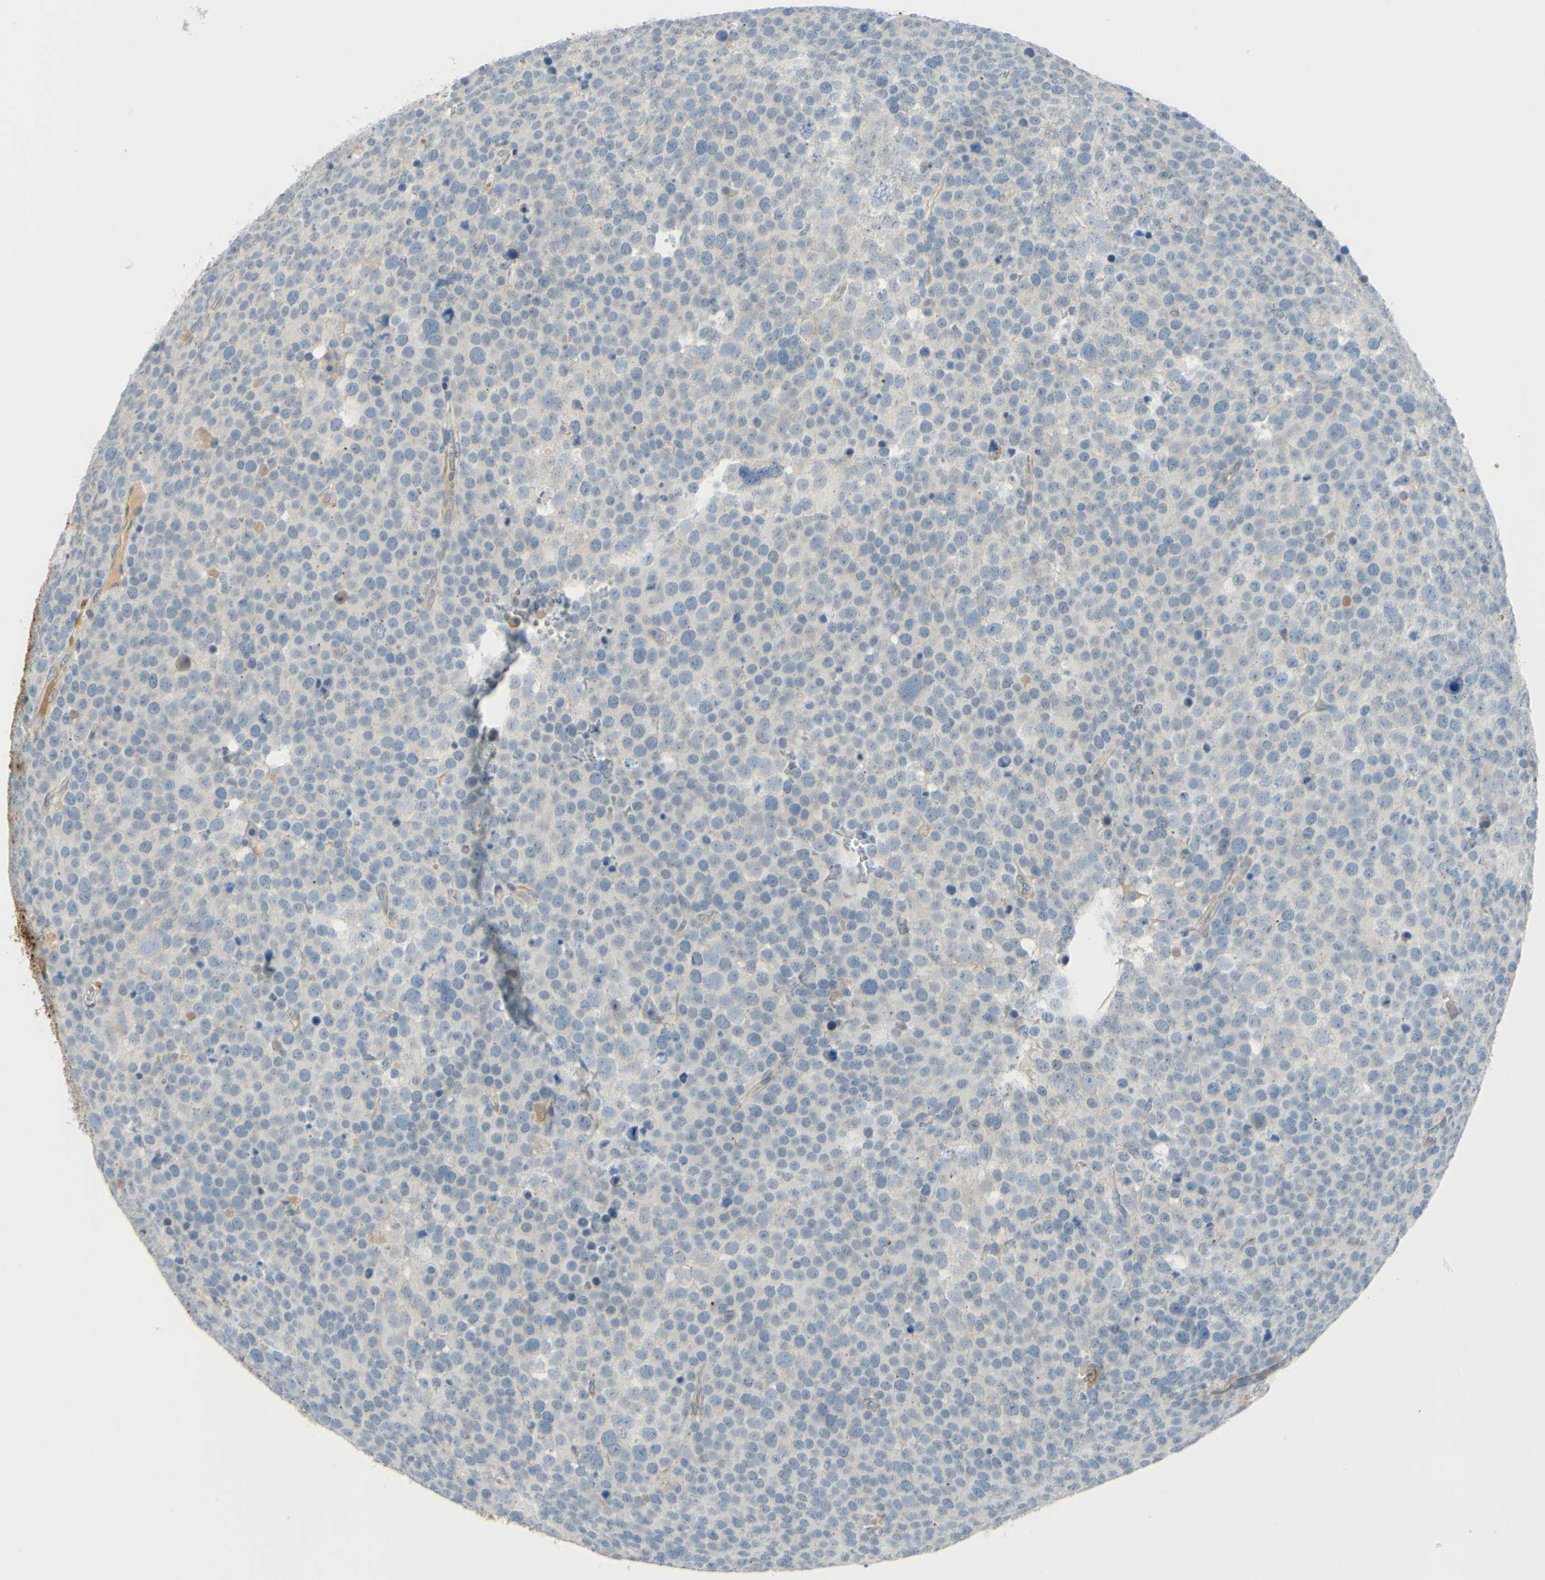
{"staining": {"intensity": "negative", "quantity": "none", "location": "none"}, "tissue": "testis cancer", "cell_type": "Tumor cells", "image_type": "cancer", "snomed": [{"axis": "morphology", "description": "Seminoma, NOS"}, {"axis": "topography", "description": "Testis"}], "caption": "Immunohistochemical staining of testis cancer displays no significant staining in tumor cells.", "gene": "ARHGAP1", "patient": {"sex": "male", "age": 71}}